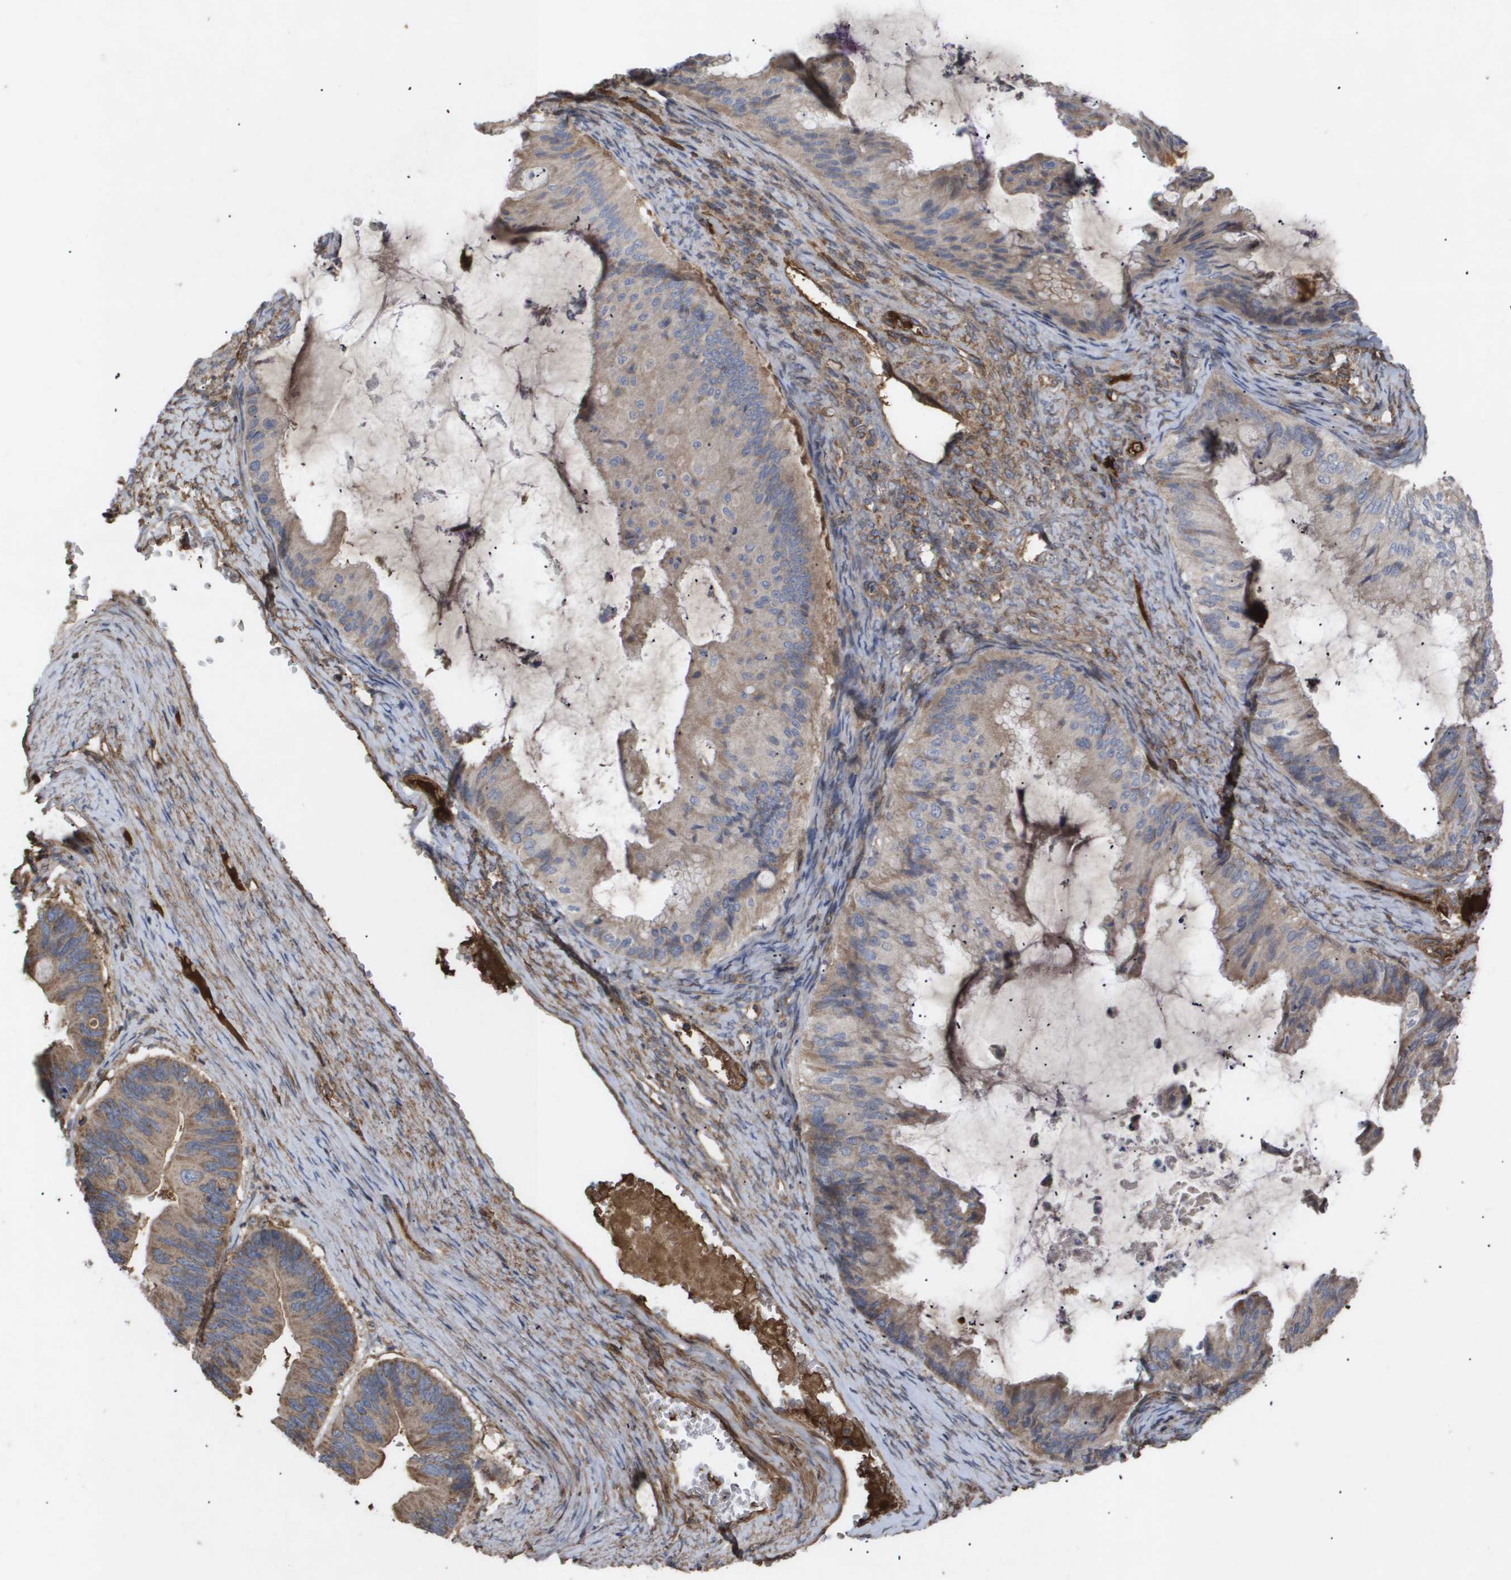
{"staining": {"intensity": "moderate", "quantity": ">75%", "location": "cytoplasmic/membranous"}, "tissue": "ovarian cancer", "cell_type": "Tumor cells", "image_type": "cancer", "snomed": [{"axis": "morphology", "description": "Cystadenocarcinoma, mucinous, NOS"}, {"axis": "topography", "description": "Ovary"}], "caption": "This is an image of IHC staining of ovarian mucinous cystadenocarcinoma, which shows moderate expression in the cytoplasmic/membranous of tumor cells.", "gene": "TNS1", "patient": {"sex": "female", "age": 61}}